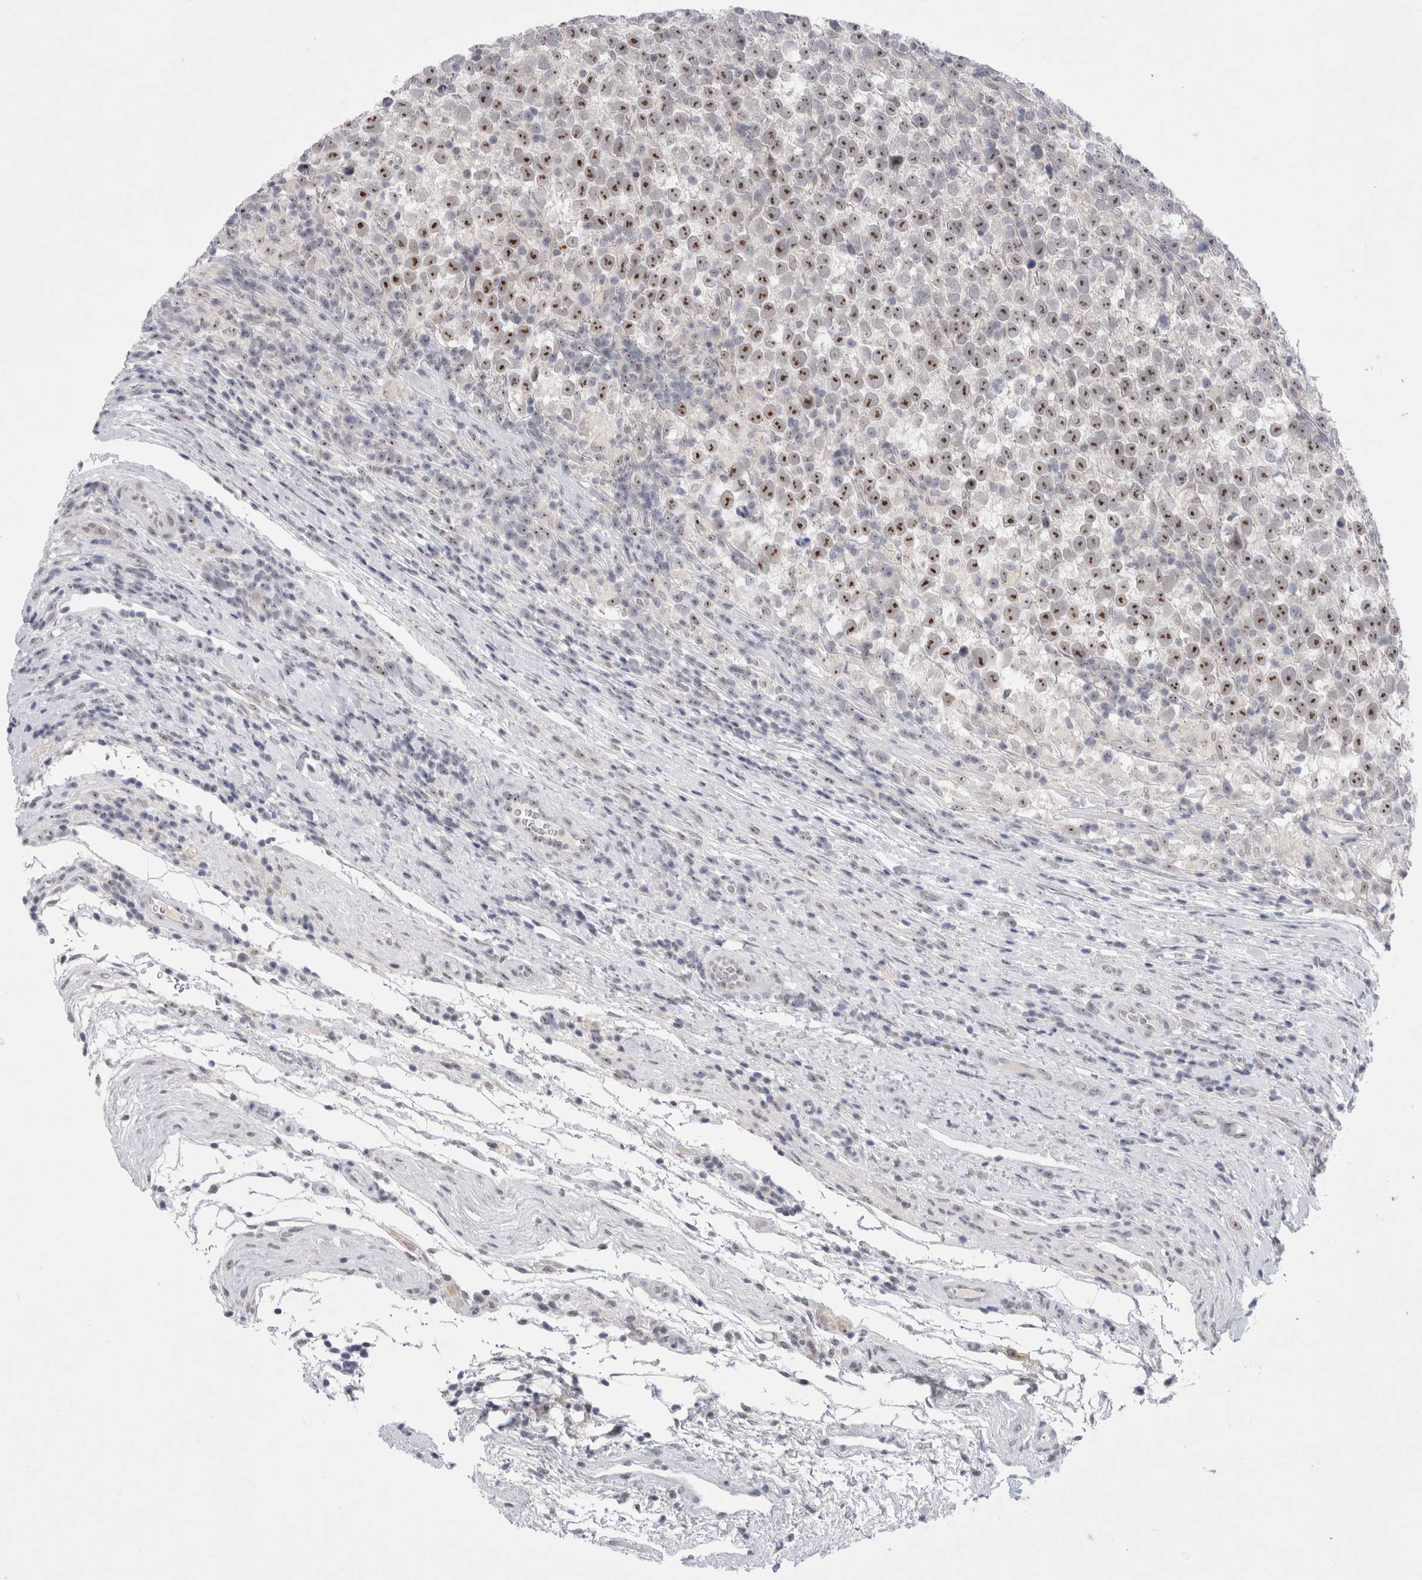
{"staining": {"intensity": "strong", "quantity": ">75%", "location": "nuclear"}, "tissue": "testis cancer", "cell_type": "Tumor cells", "image_type": "cancer", "snomed": [{"axis": "morphology", "description": "Normal tissue, NOS"}, {"axis": "morphology", "description": "Seminoma, NOS"}, {"axis": "topography", "description": "Testis"}], "caption": "Testis cancer (seminoma) tissue shows strong nuclear positivity in about >75% of tumor cells (DAB IHC with brightfield microscopy, high magnification).", "gene": "CERS5", "patient": {"sex": "male", "age": 43}}